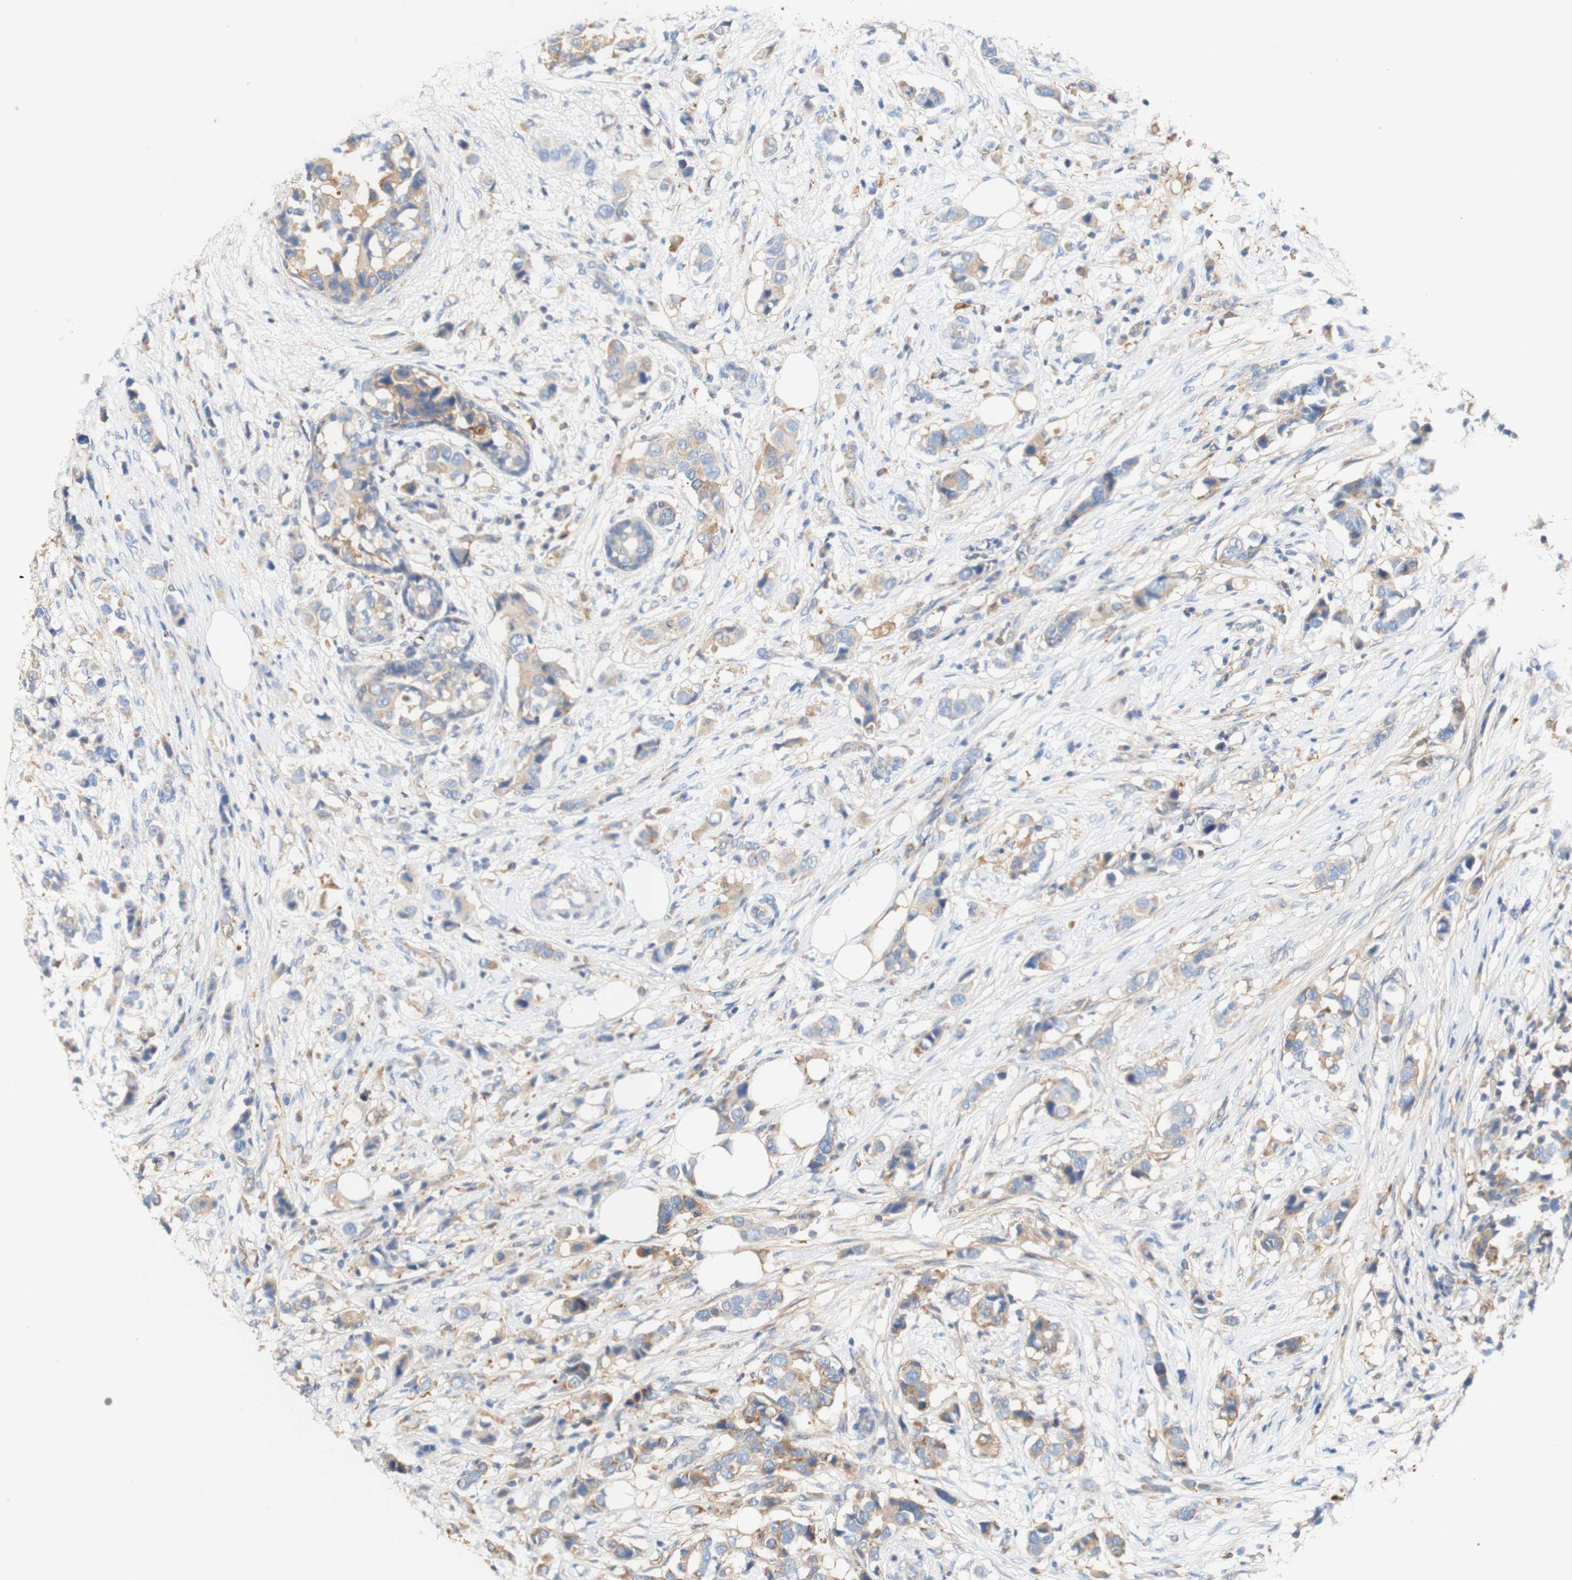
{"staining": {"intensity": "weak", "quantity": ">75%", "location": "cytoplasmic/membranous"}, "tissue": "breast cancer", "cell_type": "Tumor cells", "image_type": "cancer", "snomed": [{"axis": "morphology", "description": "Normal tissue, NOS"}, {"axis": "morphology", "description": "Duct carcinoma"}, {"axis": "topography", "description": "Breast"}], "caption": "There is low levels of weak cytoplasmic/membranous expression in tumor cells of breast cancer (intraductal carcinoma), as demonstrated by immunohistochemical staining (brown color).", "gene": "PCDH7", "patient": {"sex": "female", "age": 50}}